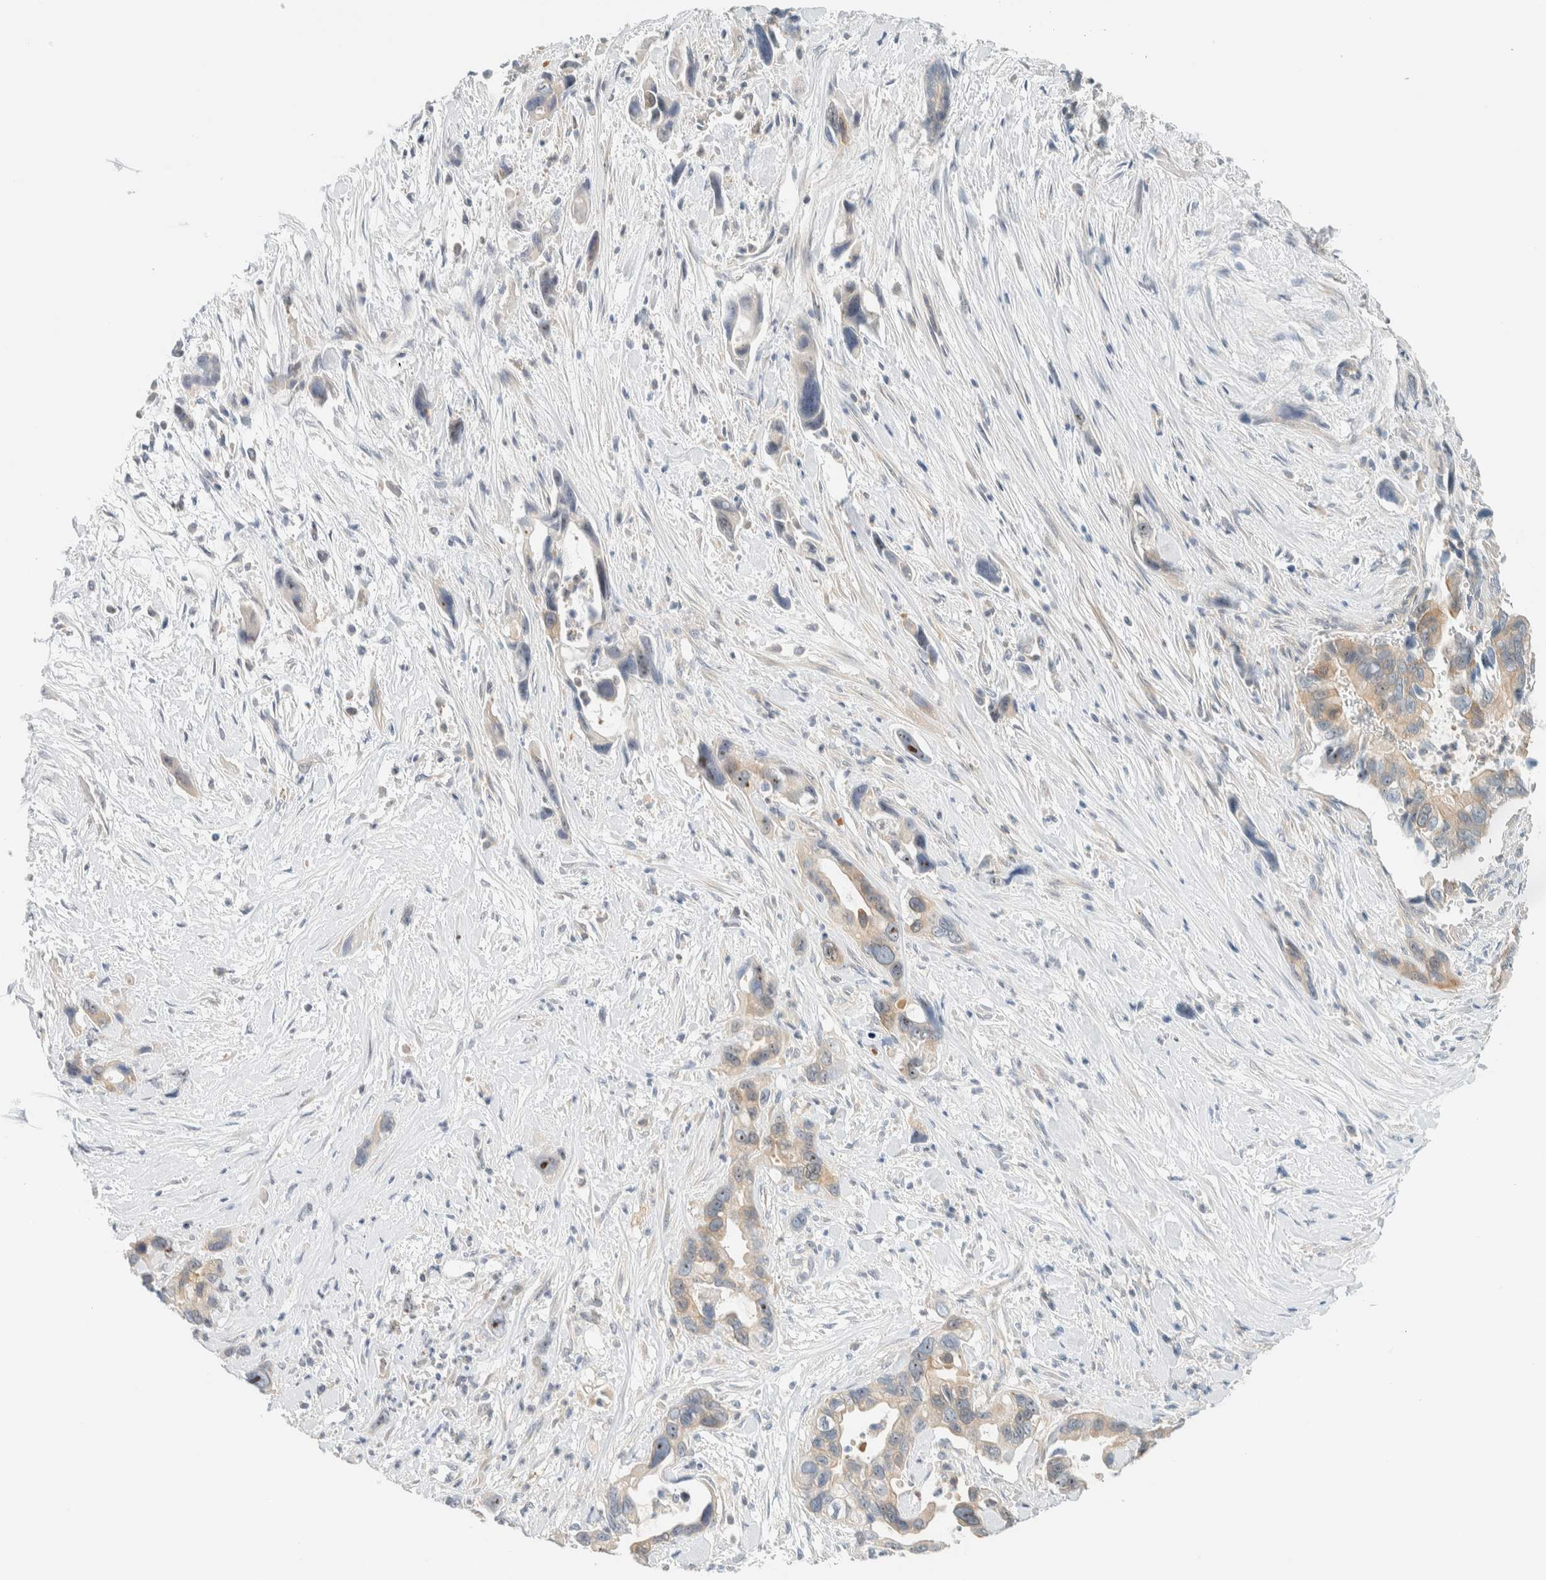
{"staining": {"intensity": "moderate", "quantity": "25%-75%", "location": "cytoplasmic/membranous,nuclear"}, "tissue": "pancreatic cancer", "cell_type": "Tumor cells", "image_type": "cancer", "snomed": [{"axis": "morphology", "description": "Adenocarcinoma, NOS"}, {"axis": "topography", "description": "Pancreas"}], "caption": "Pancreatic cancer stained for a protein shows moderate cytoplasmic/membranous and nuclear positivity in tumor cells.", "gene": "NDE1", "patient": {"sex": "female", "age": 70}}